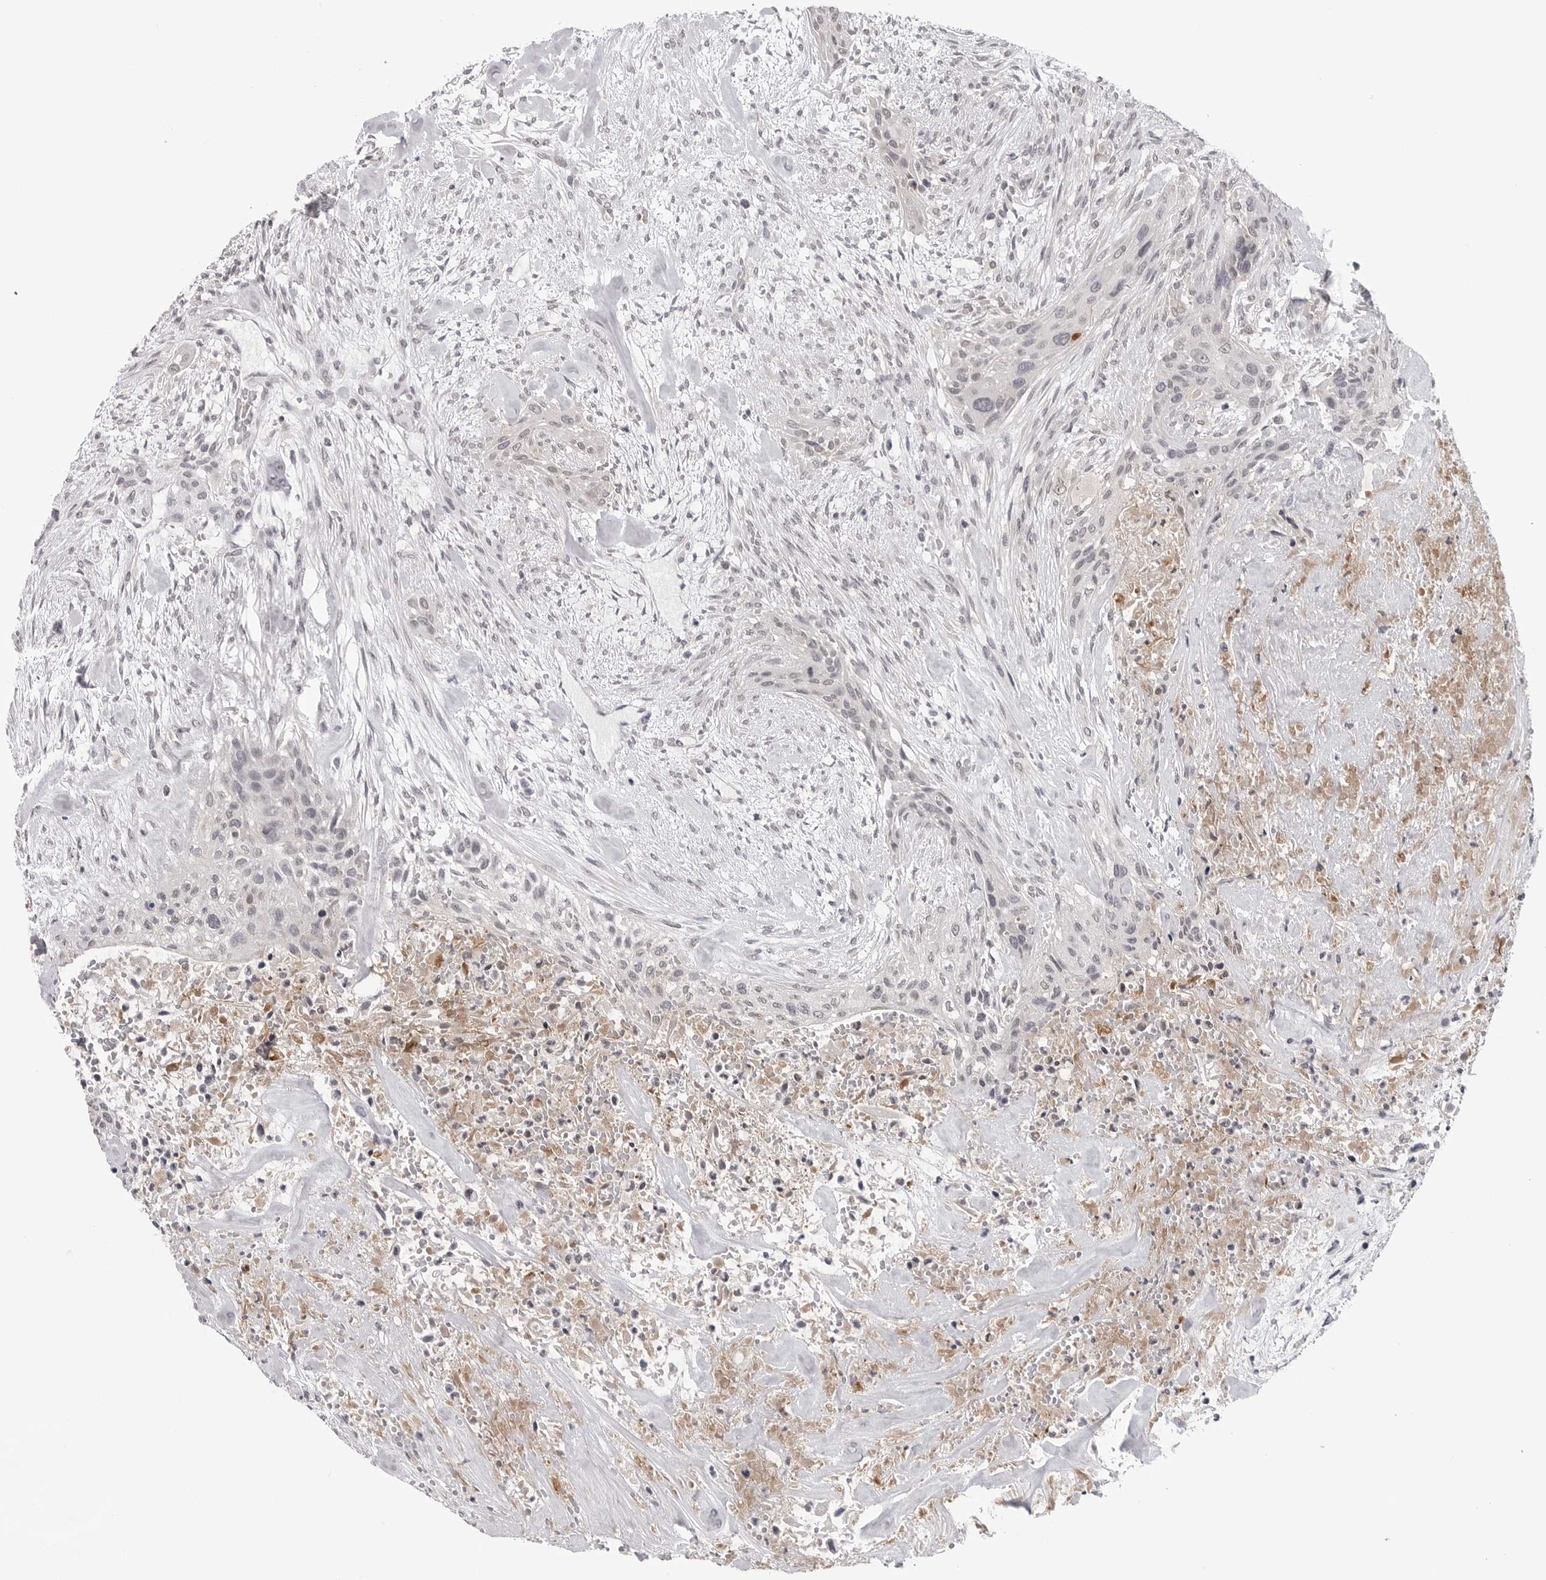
{"staining": {"intensity": "negative", "quantity": "none", "location": "none"}, "tissue": "urothelial cancer", "cell_type": "Tumor cells", "image_type": "cancer", "snomed": [{"axis": "morphology", "description": "Urothelial carcinoma, High grade"}, {"axis": "topography", "description": "Urinary bladder"}], "caption": "IHC micrograph of neoplastic tissue: human high-grade urothelial carcinoma stained with DAB reveals no significant protein staining in tumor cells.", "gene": "CDK20", "patient": {"sex": "male", "age": 35}}